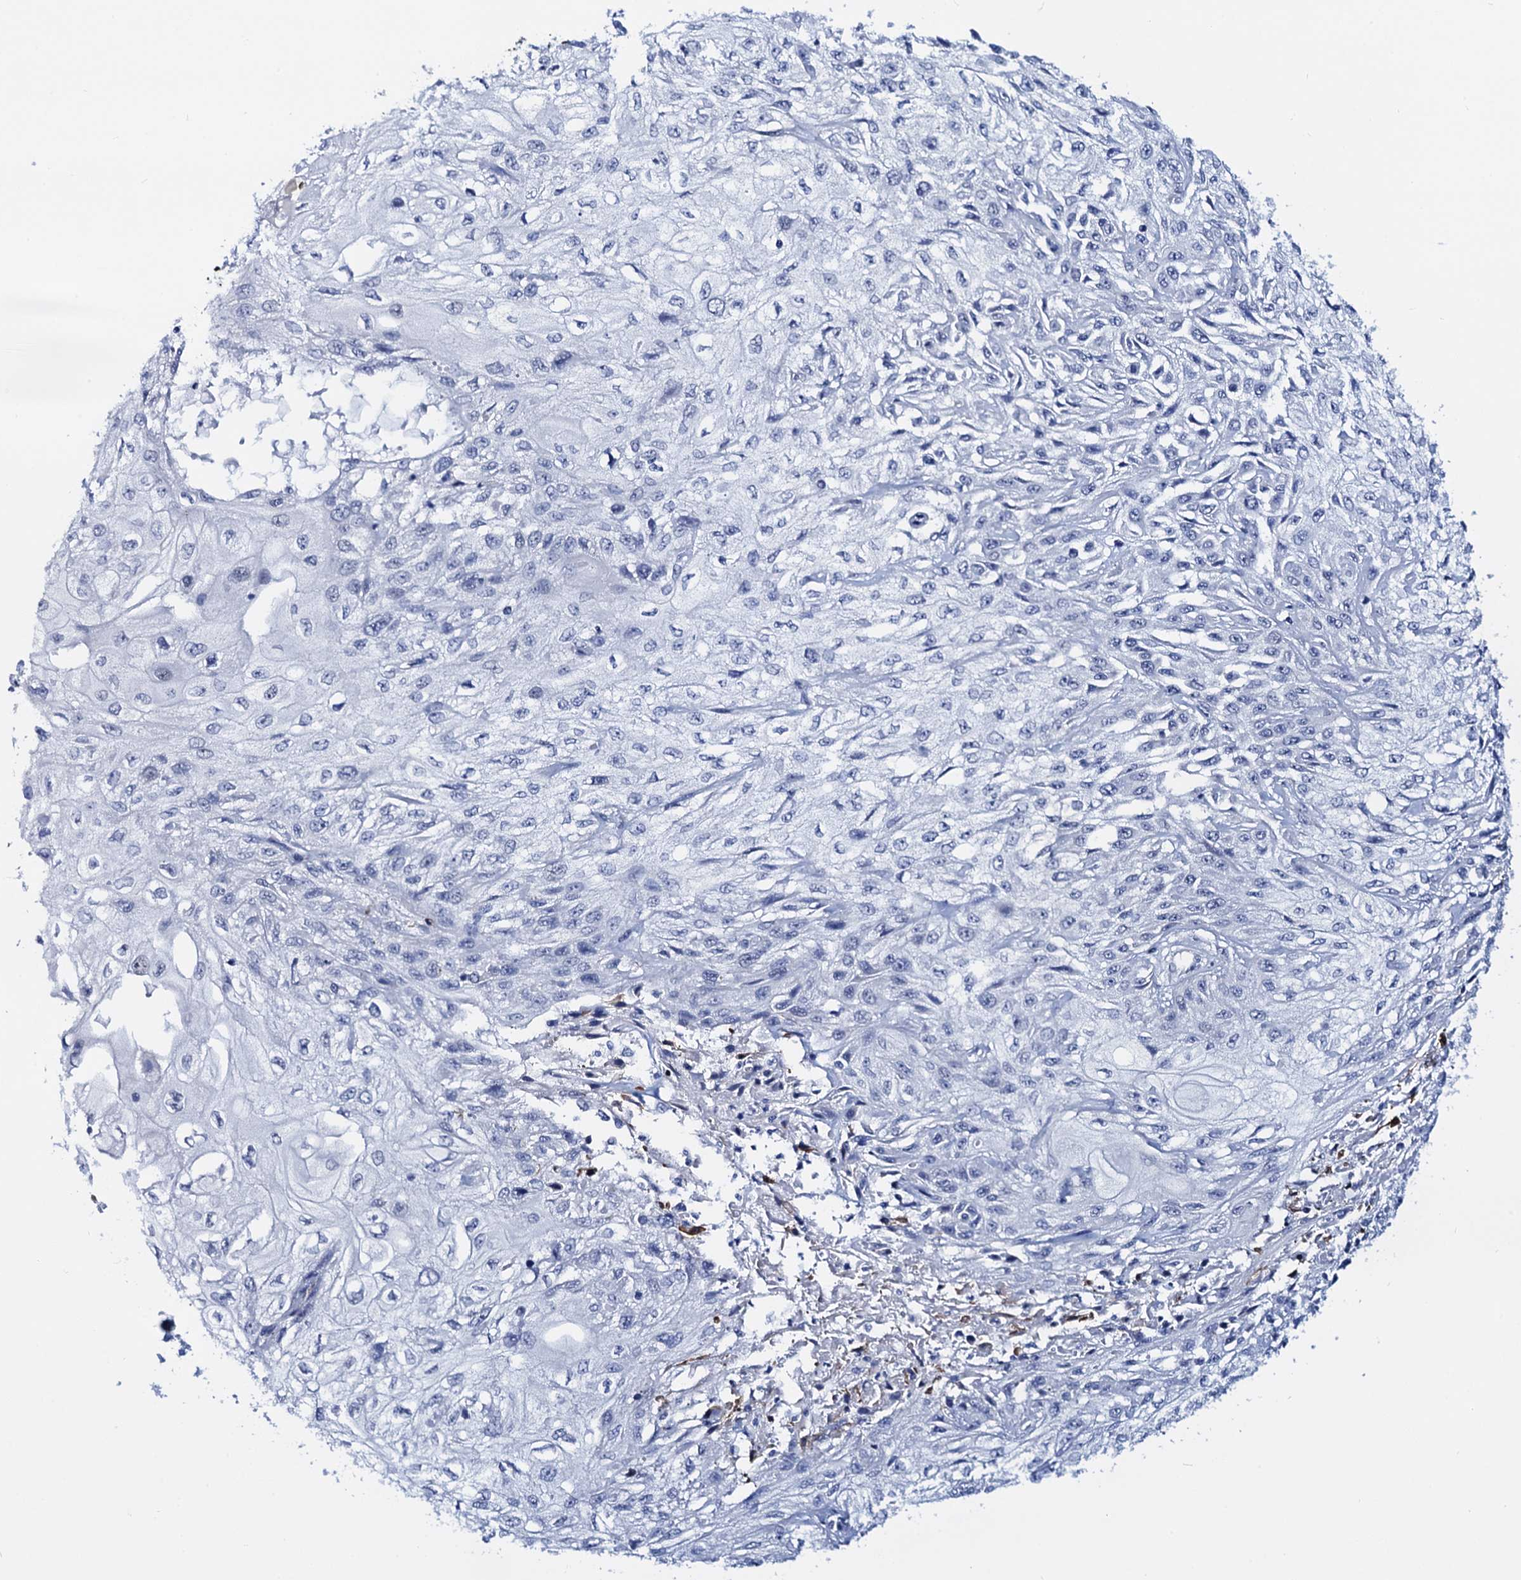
{"staining": {"intensity": "negative", "quantity": "none", "location": "none"}, "tissue": "skin cancer", "cell_type": "Tumor cells", "image_type": "cancer", "snomed": [{"axis": "morphology", "description": "Squamous cell carcinoma, NOS"}, {"axis": "morphology", "description": "Squamous cell carcinoma, metastatic, NOS"}, {"axis": "topography", "description": "Skin"}, {"axis": "topography", "description": "Lymph node"}], "caption": "Tumor cells show no significant protein positivity in skin cancer (squamous cell carcinoma).", "gene": "C16orf87", "patient": {"sex": "male", "age": 75}}